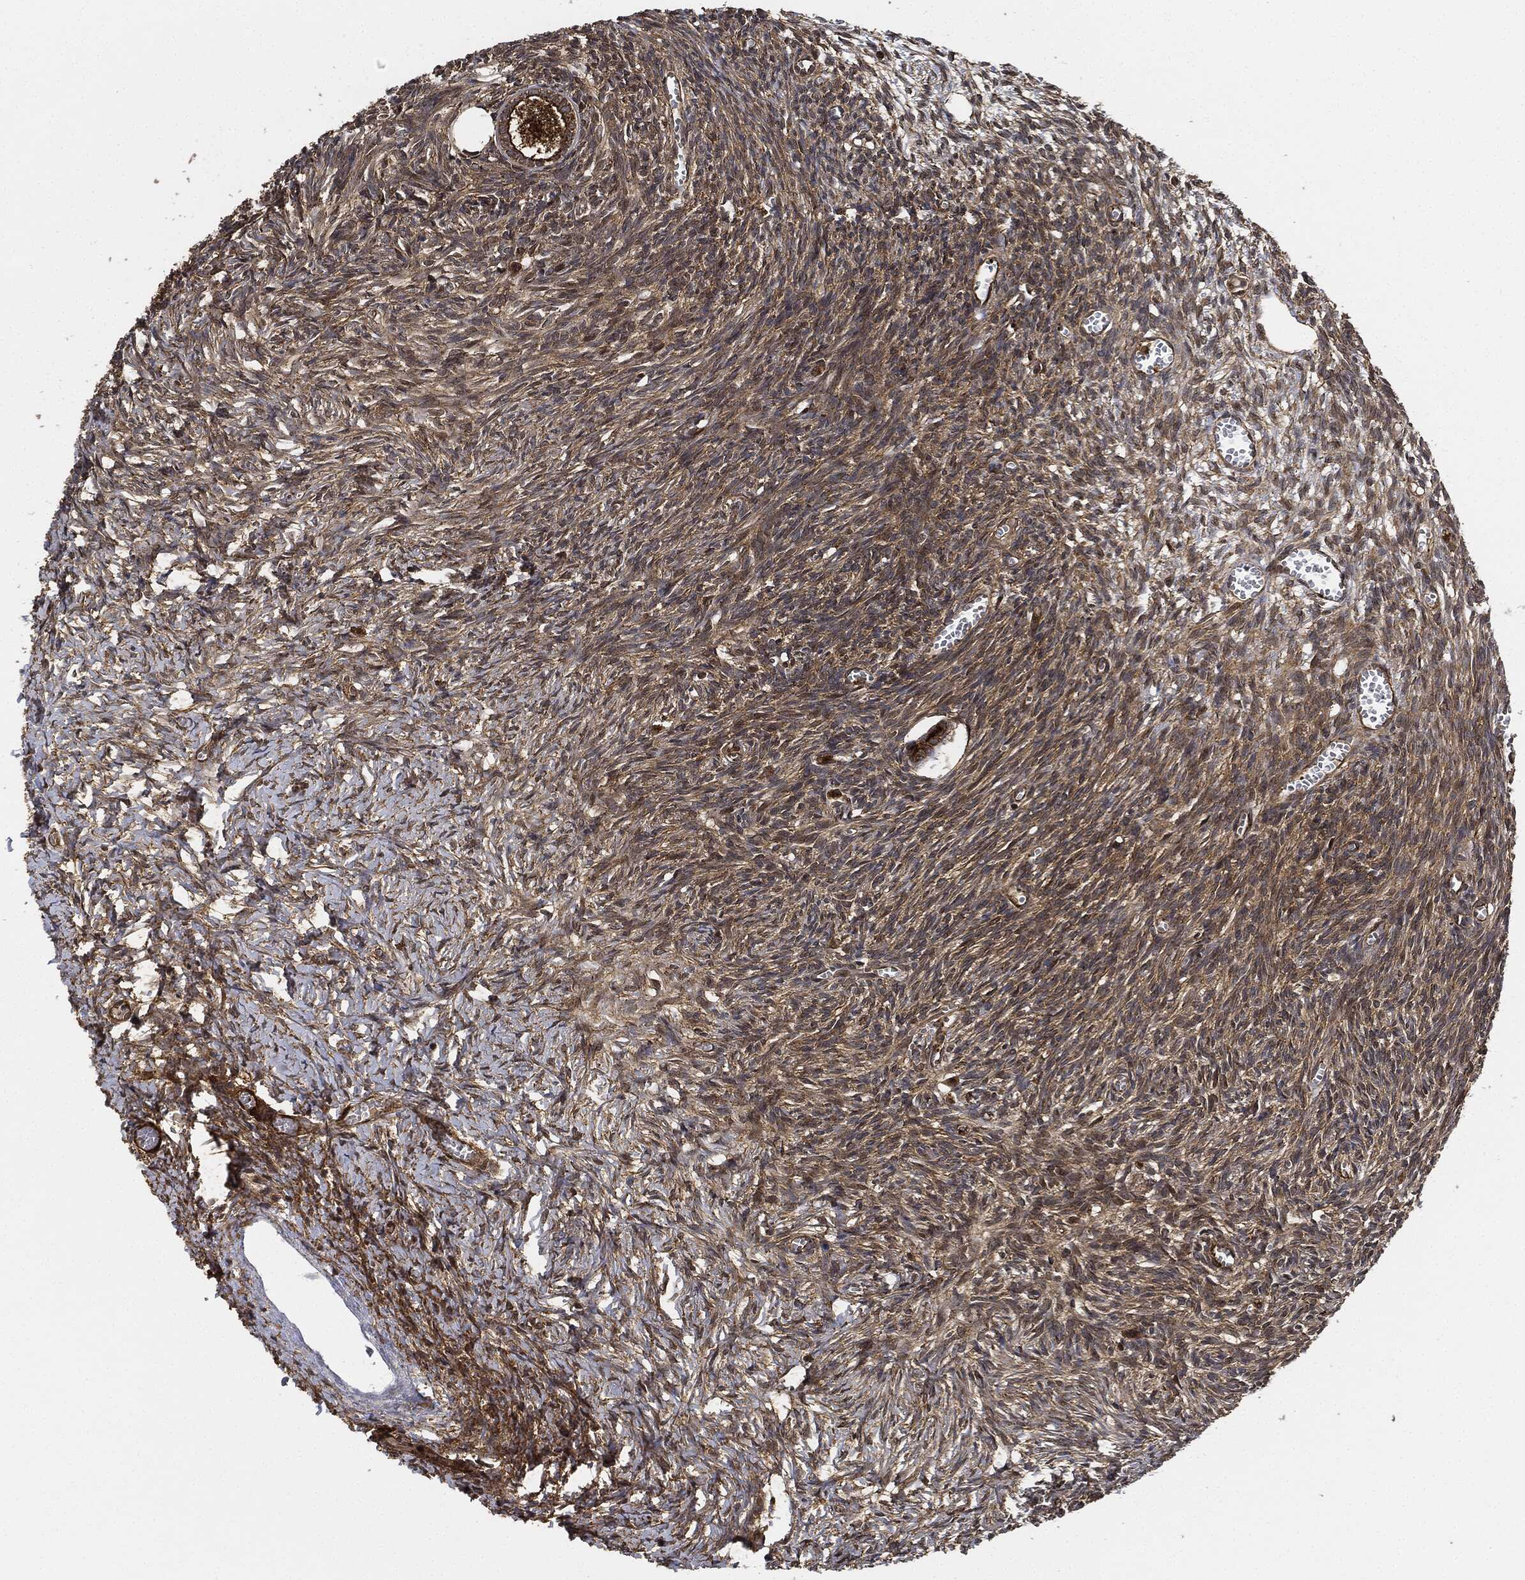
{"staining": {"intensity": "strong", "quantity": ">75%", "location": "cytoplasmic/membranous"}, "tissue": "ovary", "cell_type": "Follicle cells", "image_type": "normal", "snomed": [{"axis": "morphology", "description": "Normal tissue, NOS"}, {"axis": "topography", "description": "Ovary"}], "caption": "The immunohistochemical stain shows strong cytoplasmic/membranous staining in follicle cells of benign ovary. Nuclei are stained in blue.", "gene": "CEP290", "patient": {"sex": "female", "age": 43}}